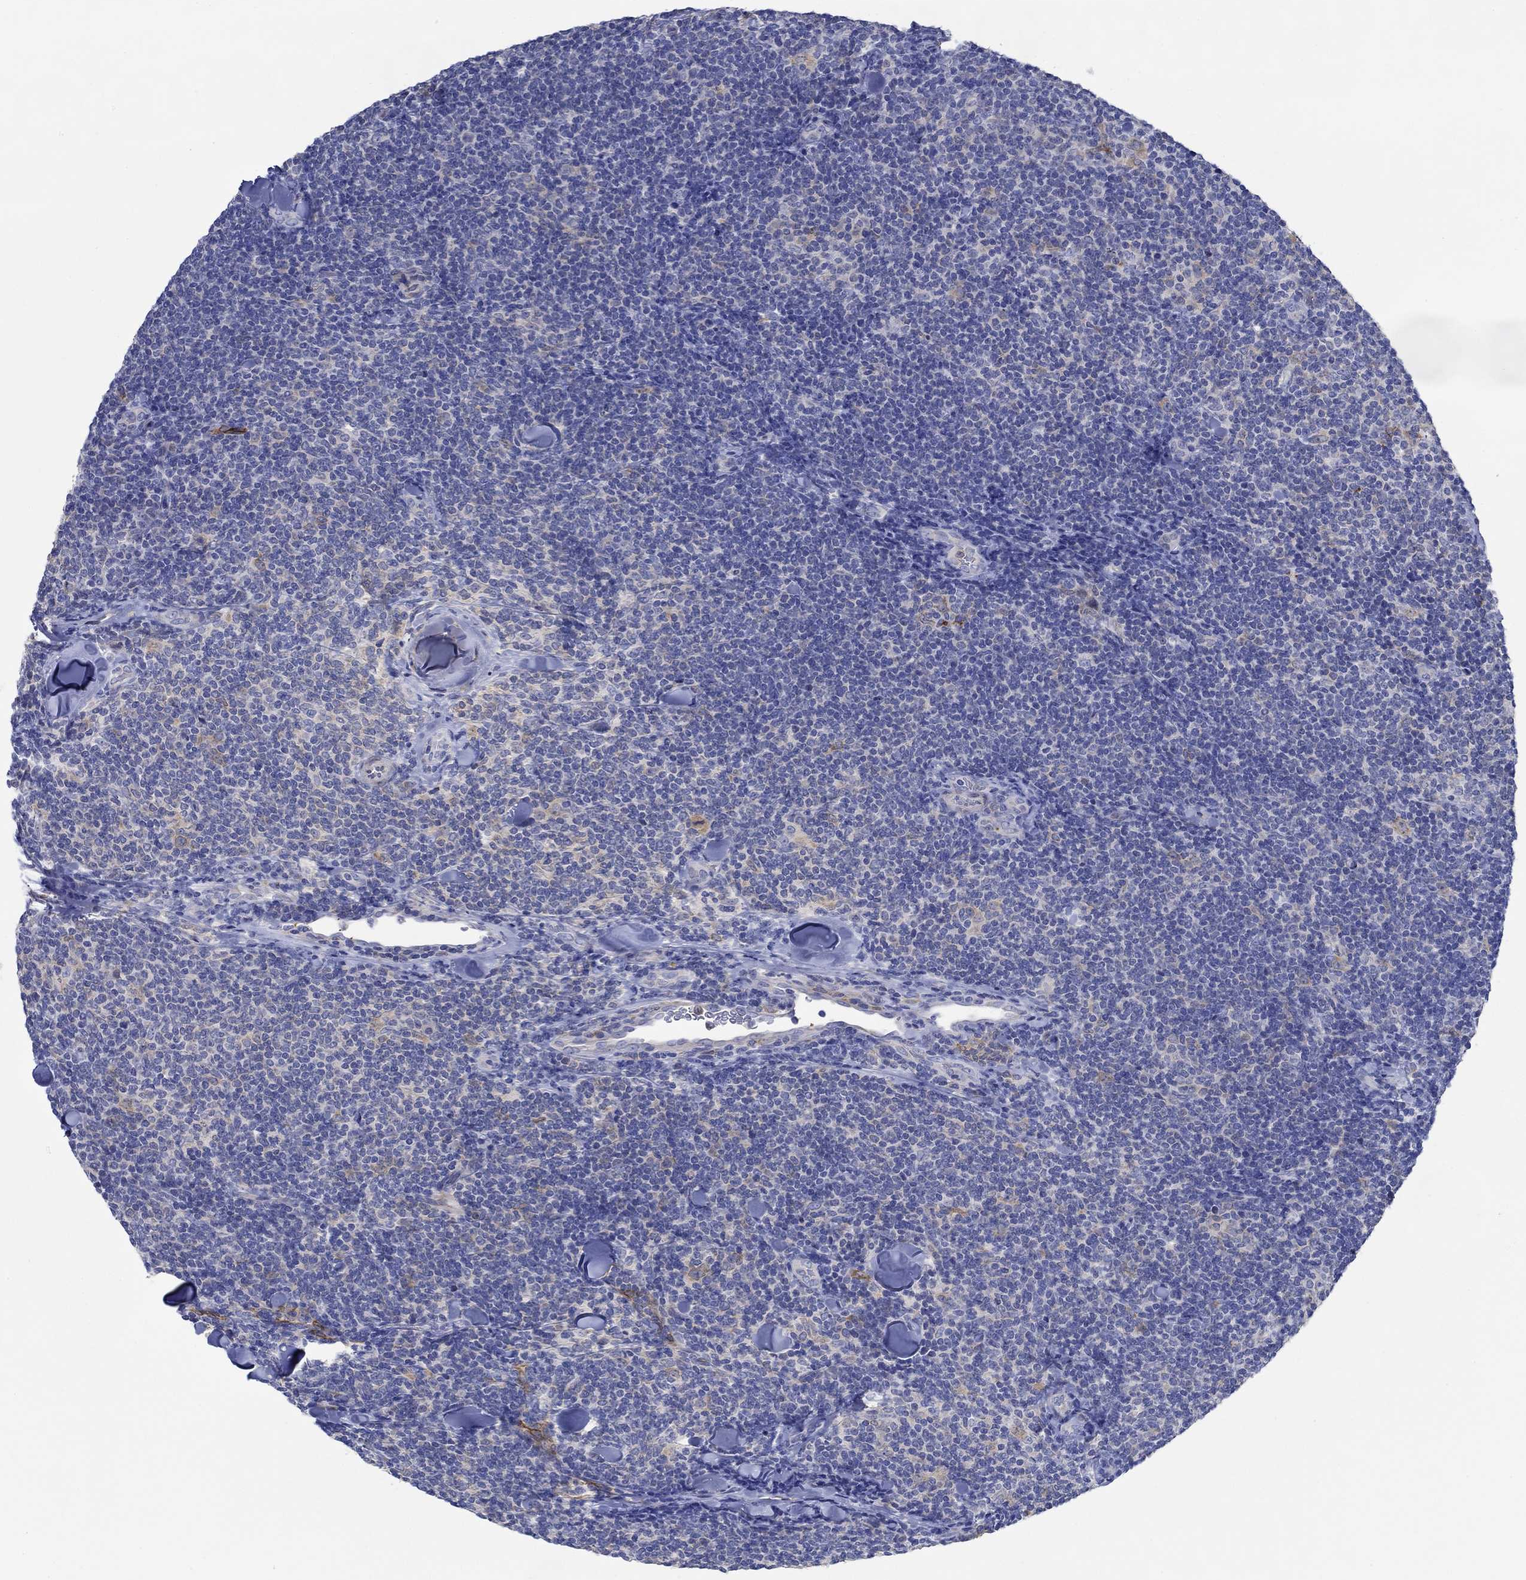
{"staining": {"intensity": "negative", "quantity": "none", "location": "none"}, "tissue": "lymphoma", "cell_type": "Tumor cells", "image_type": "cancer", "snomed": [{"axis": "morphology", "description": "Malignant lymphoma, non-Hodgkin's type, Low grade"}, {"axis": "topography", "description": "Lymph node"}], "caption": "Malignant lymphoma, non-Hodgkin's type (low-grade) was stained to show a protein in brown. There is no significant staining in tumor cells. Nuclei are stained in blue.", "gene": "SLC27A3", "patient": {"sex": "female", "age": 56}}